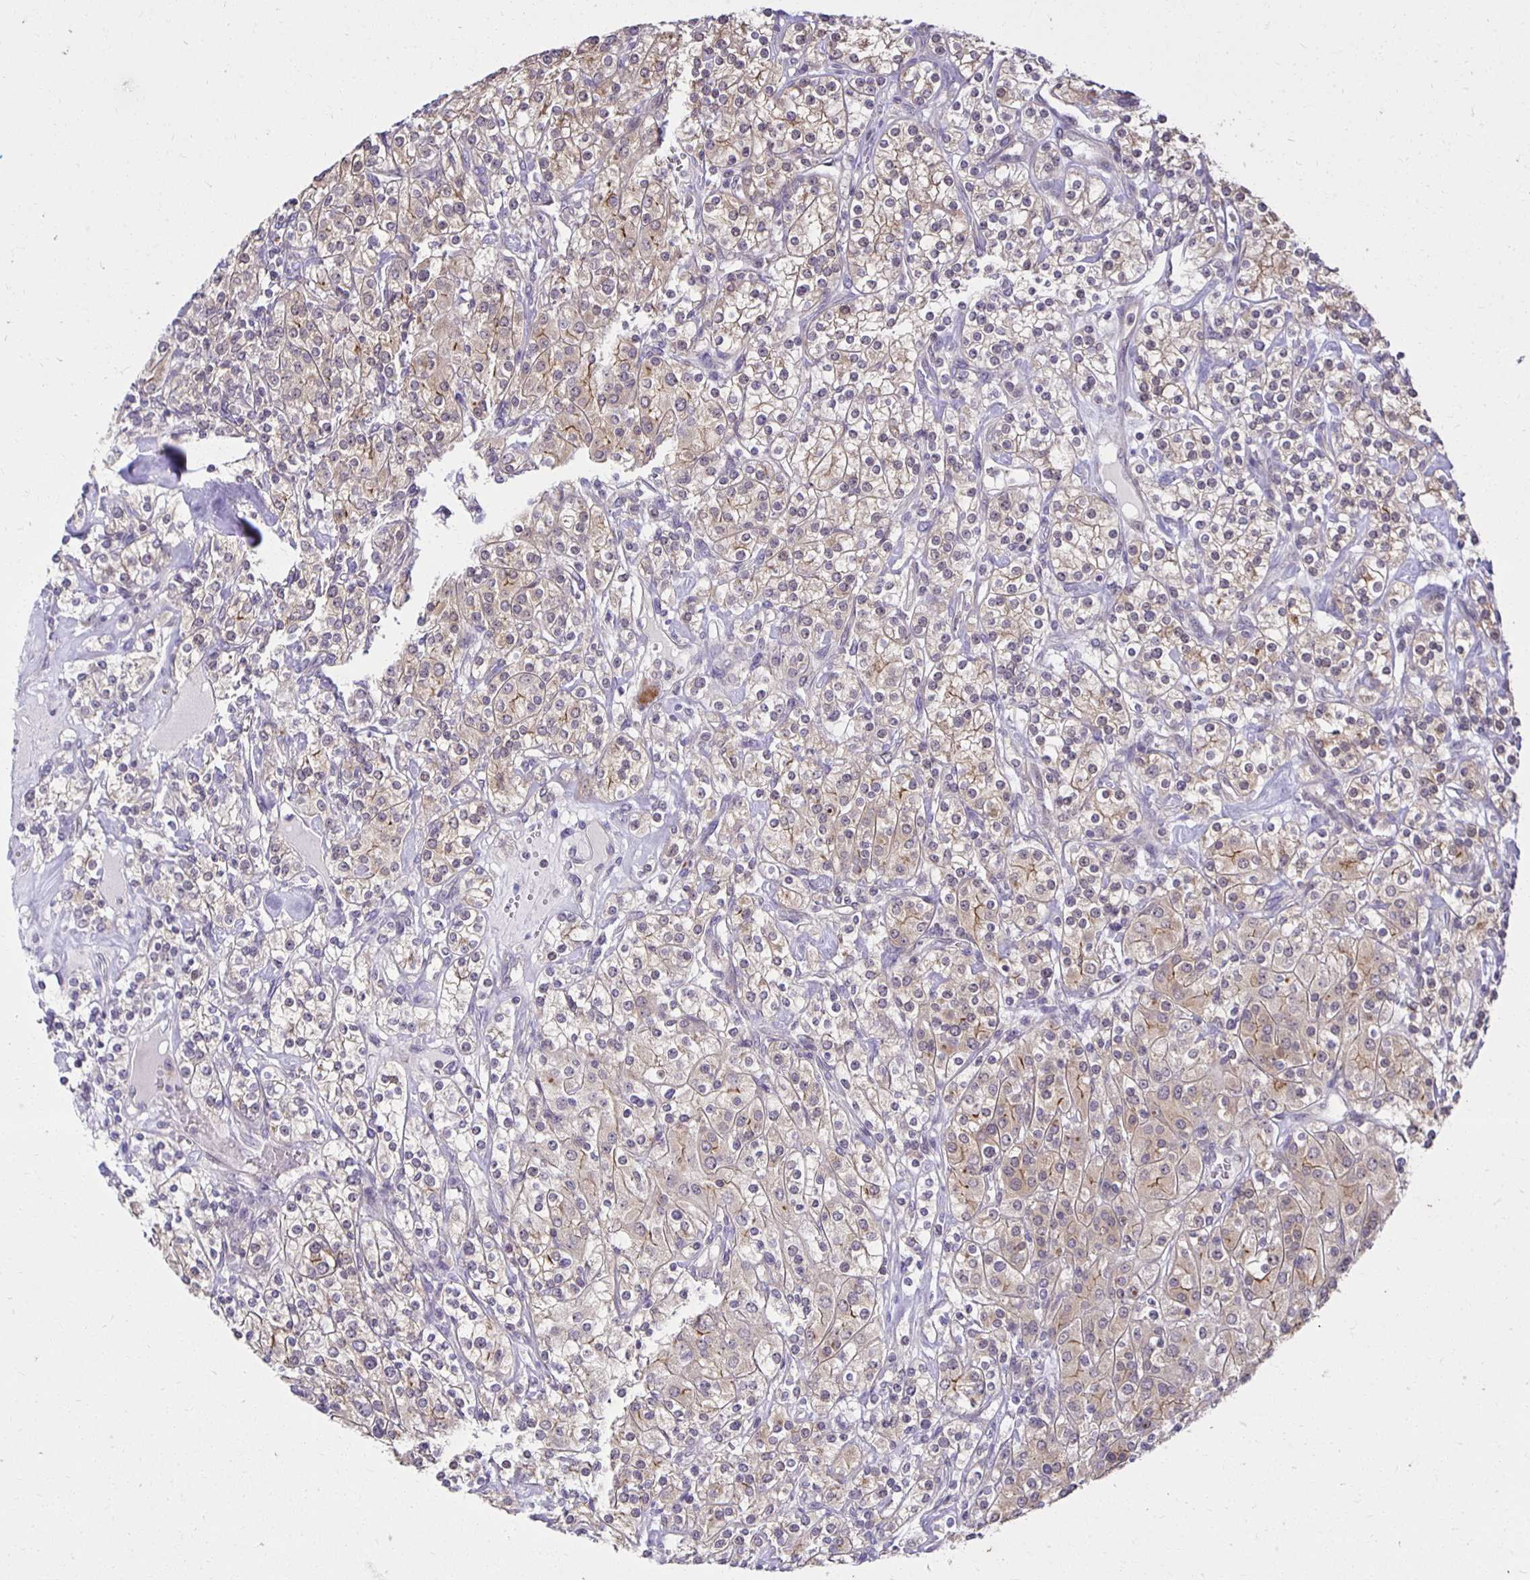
{"staining": {"intensity": "weak", "quantity": "25%-75%", "location": "cytoplasmic/membranous"}, "tissue": "renal cancer", "cell_type": "Tumor cells", "image_type": "cancer", "snomed": [{"axis": "morphology", "description": "Adenocarcinoma, NOS"}, {"axis": "topography", "description": "Kidney"}], "caption": "Approximately 25%-75% of tumor cells in renal cancer show weak cytoplasmic/membranous protein staining as visualized by brown immunohistochemical staining.", "gene": "MIEN1", "patient": {"sex": "male", "age": 77}}